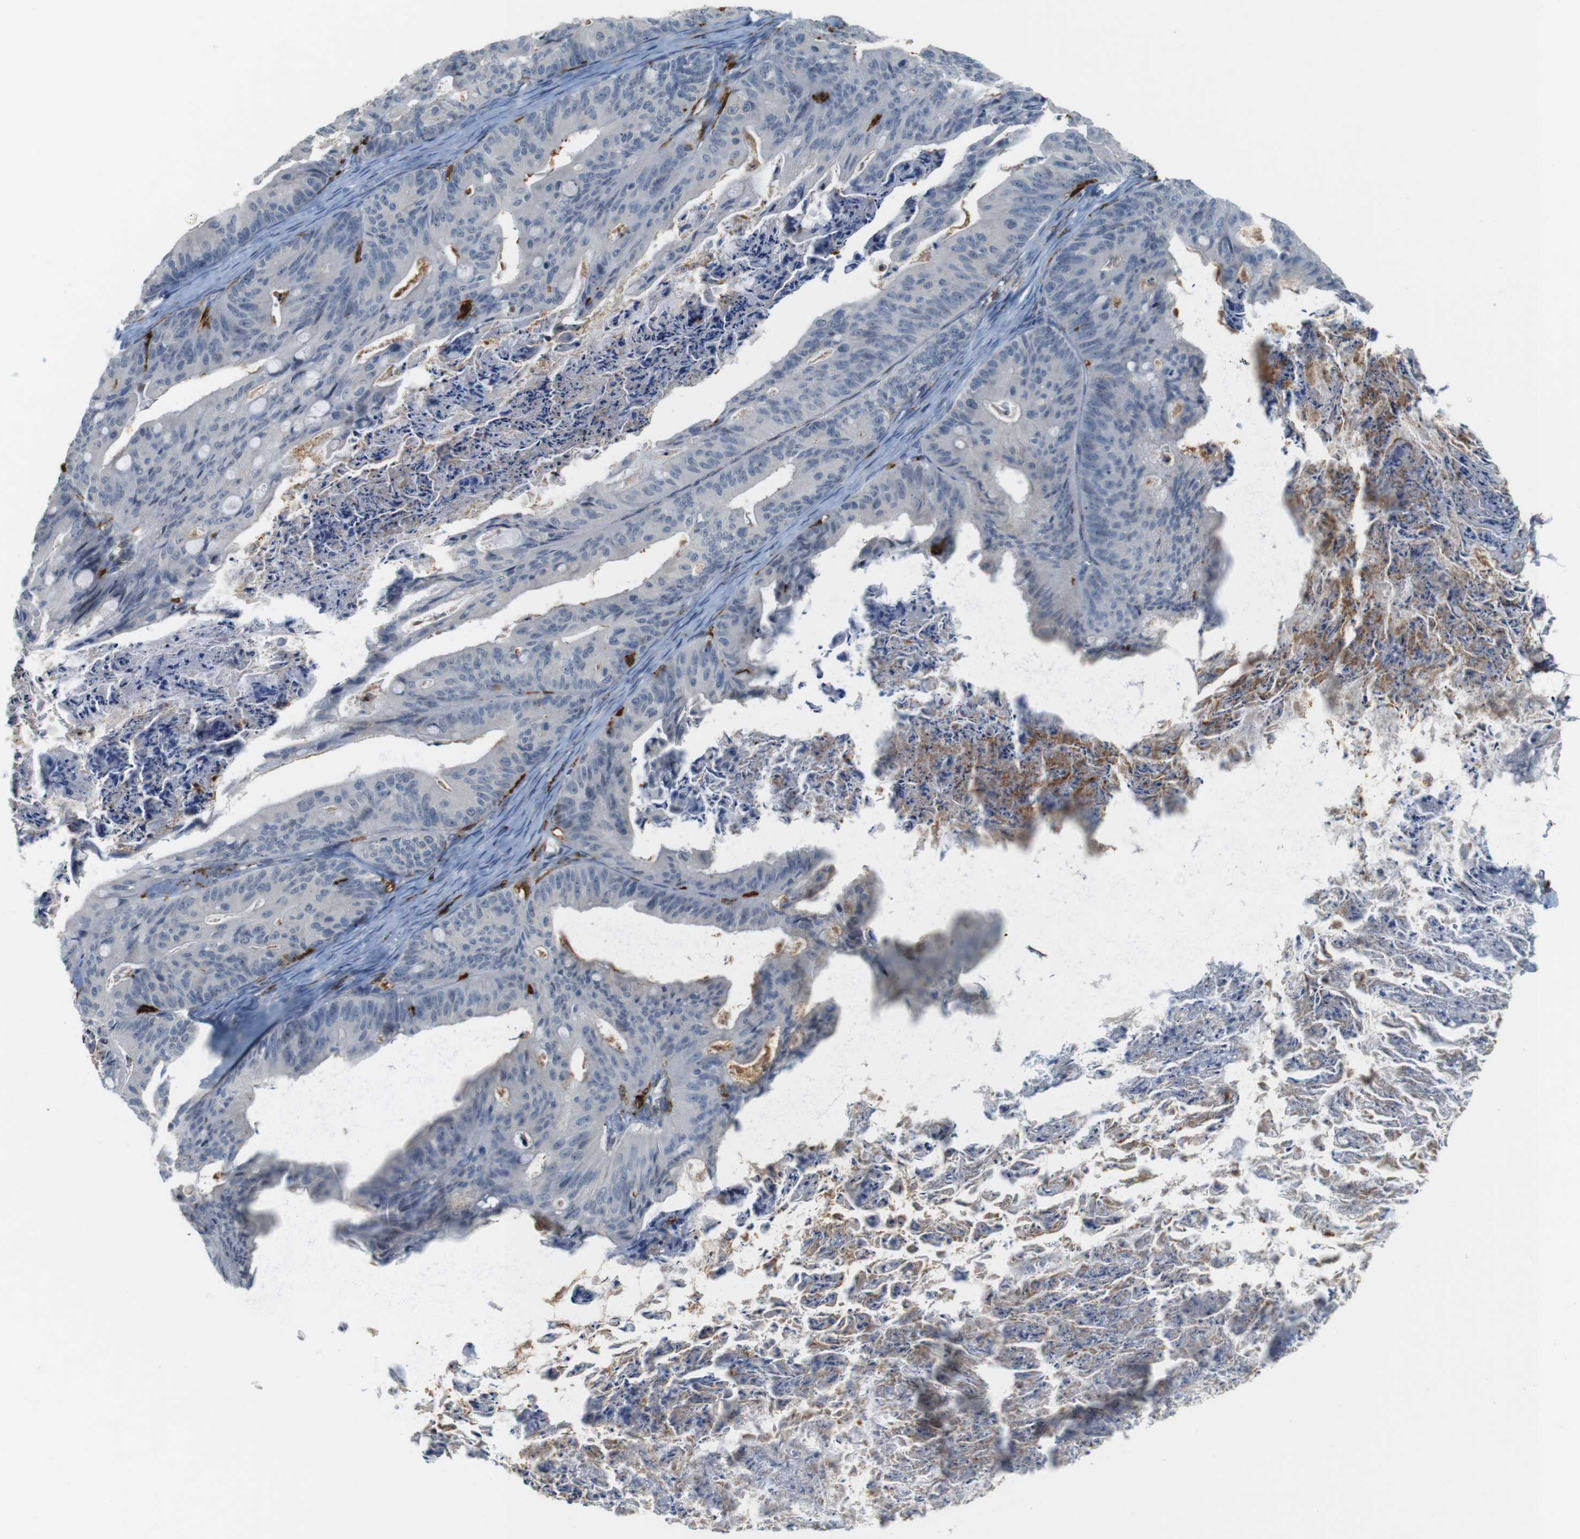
{"staining": {"intensity": "negative", "quantity": "none", "location": "none"}, "tissue": "ovarian cancer", "cell_type": "Tumor cells", "image_type": "cancer", "snomed": [{"axis": "morphology", "description": "Cystadenocarcinoma, mucinous, NOS"}, {"axis": "topography", "description": "Ovary"}], "caption": "IHC of human mucinous cystadenocarcinoma (ovarian) reveals no staining in tumor cells.", "gene": "HLA-DRA", "patient": {"sex": "female", "age": 37}}